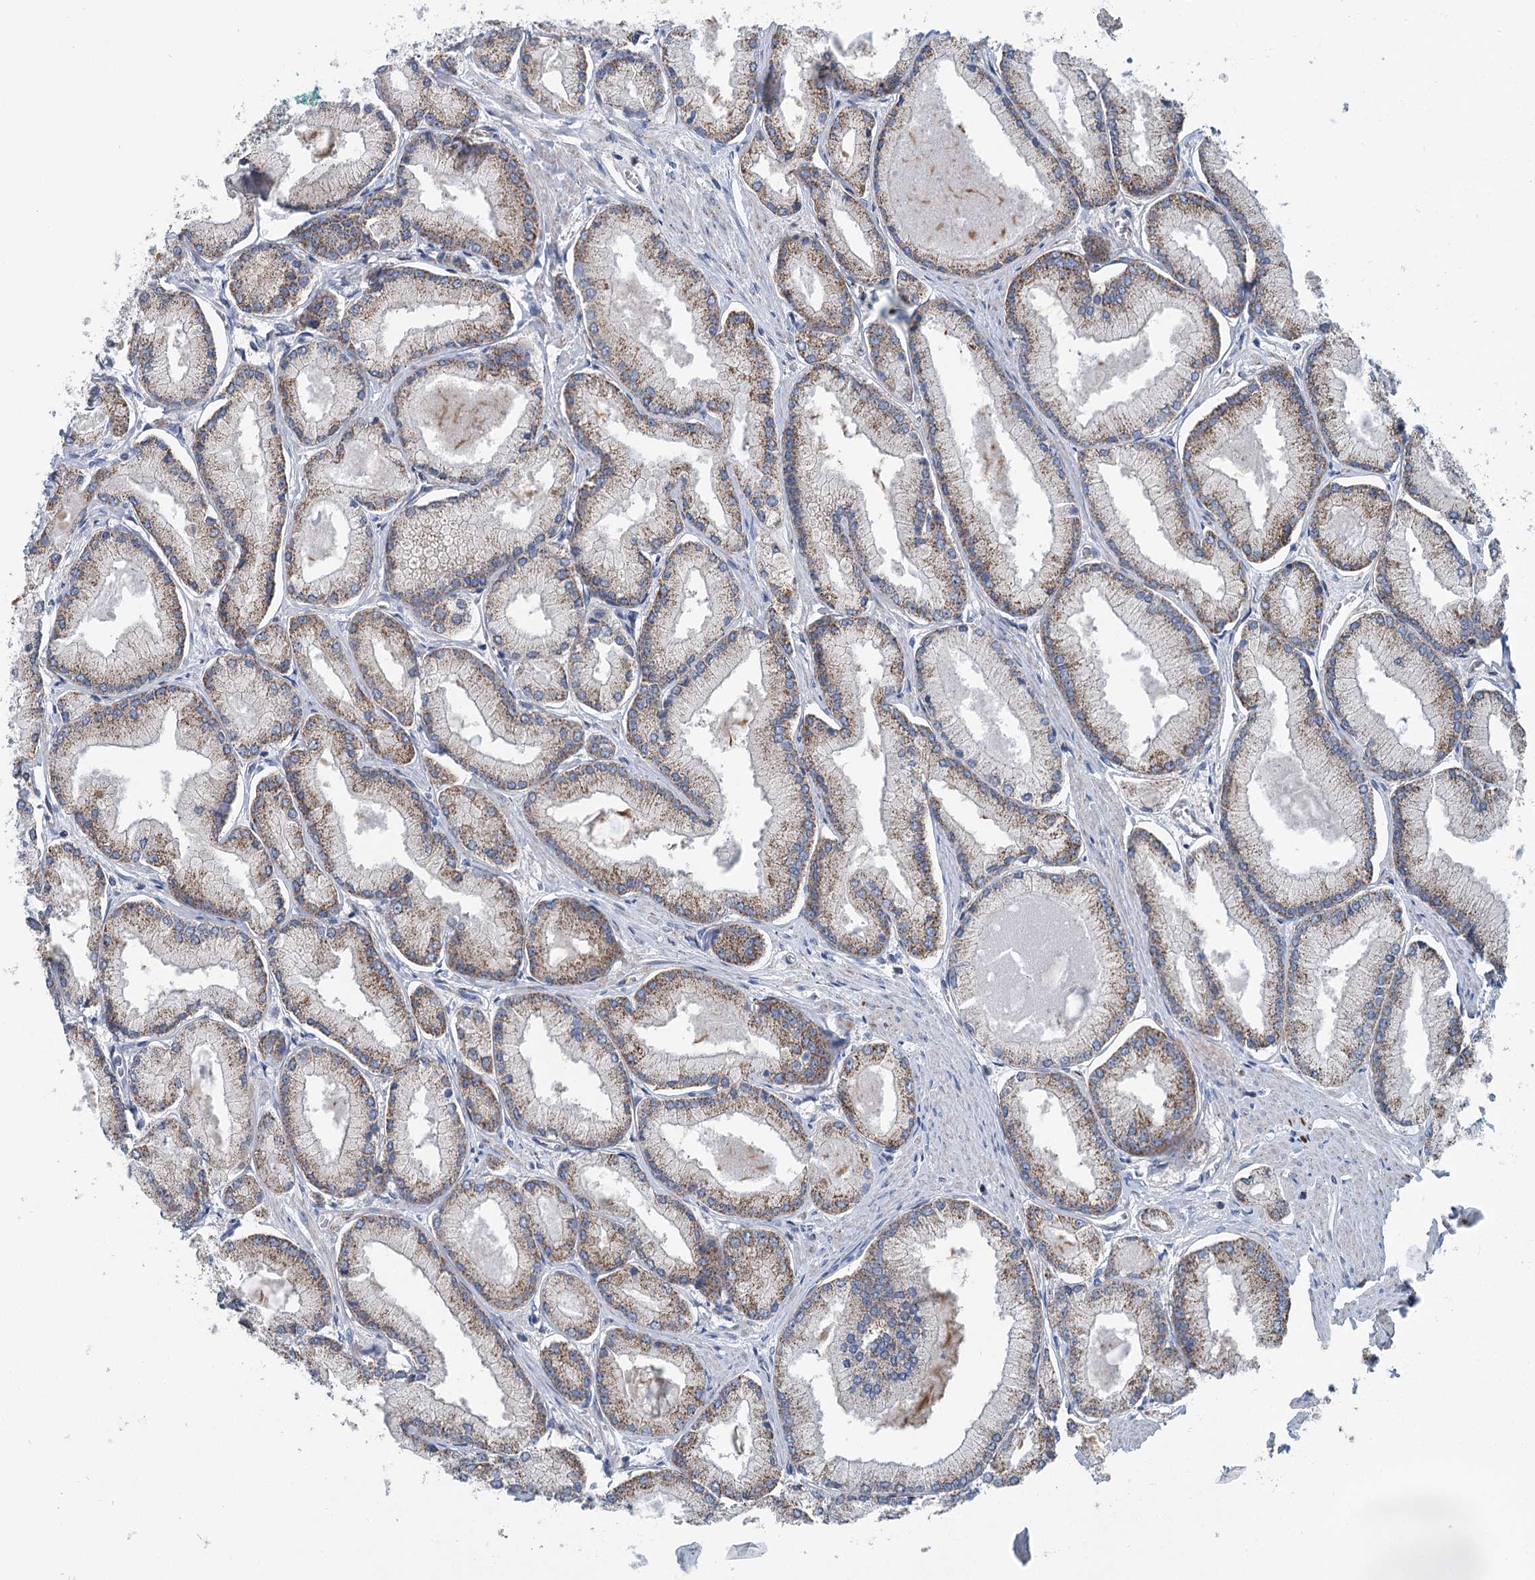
{"staining": {"intensity": "moderate", "quantity": ">75%", "location": "cytoplasmic/membranous"}, "tissue": "prostate cancer", "cell_type": "Tumor cells", "image_type": "cancer", "snomed": [{"axis": "morphology", "description": "Adenocarcinoma, Low grade"}, {"axis": "topography", "description": "Prostate"}], "caption": "Brown immunohistochemical staining in low-grade adenocarcinoma (prostate) shows moderate cytoplasmic/membranous staining in about >75% of tumor cells.", "gene": "MARK2", "patient": {"sex": "male", "age": 74}}